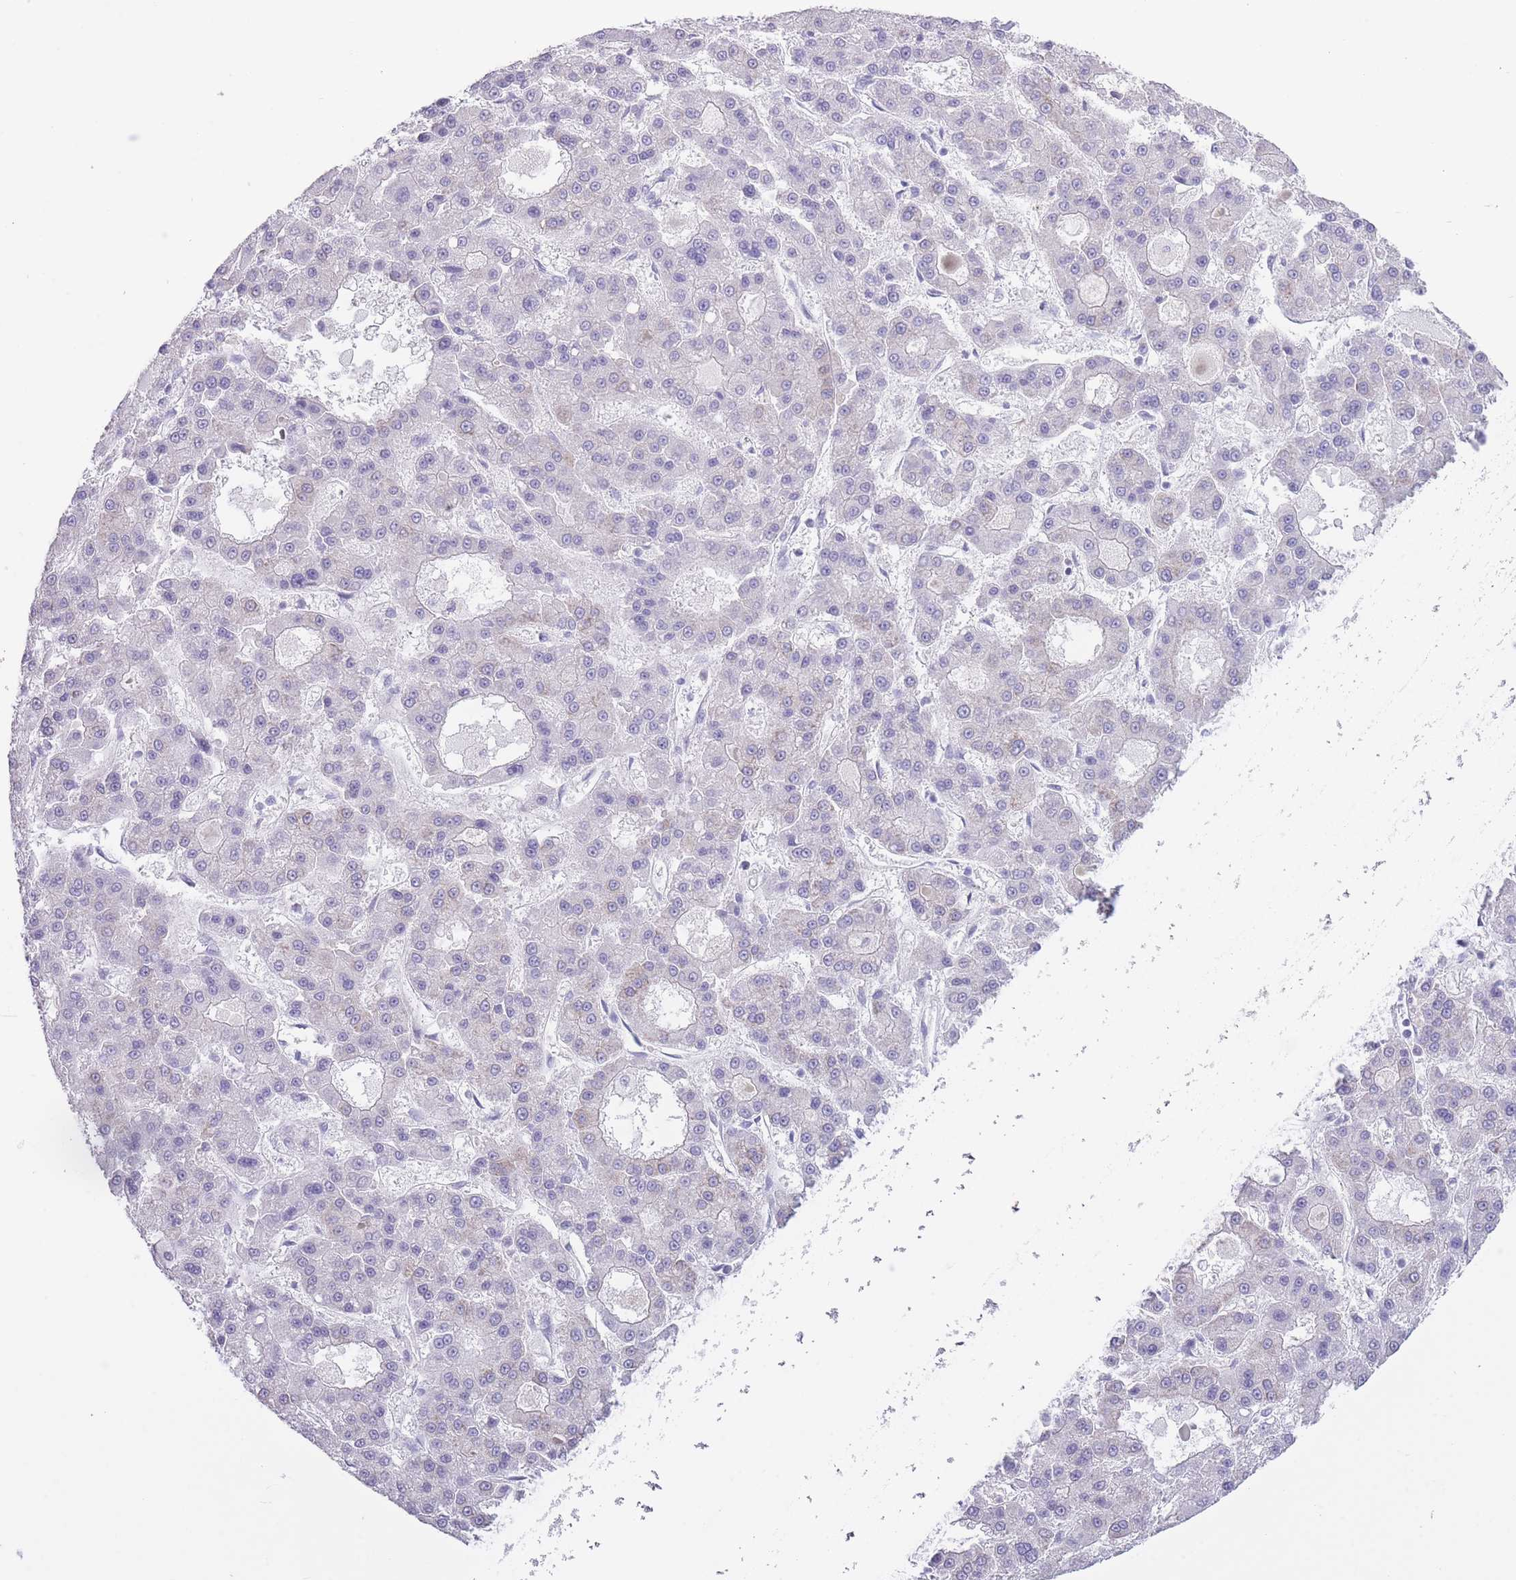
{"staining": {"intensity": "negative", "quantity": "none", "location": "none"}, "tissue": "liver cancer", "cell_type": "Tumor cells", "image_type": "cancer", "snomed": [{"axis": "morphology", "description": "Carcinoma, Hepatocellular, NOS"}, {"axis": "topography", "description": "Liver"}], "caption": "A photomicrograph of hepatocellular carcinoma (liver) stained for a protein displays no brown staining in tumor cells.", "gene": "ZNF501", "patient": {"sex": "male", "age": 70}}